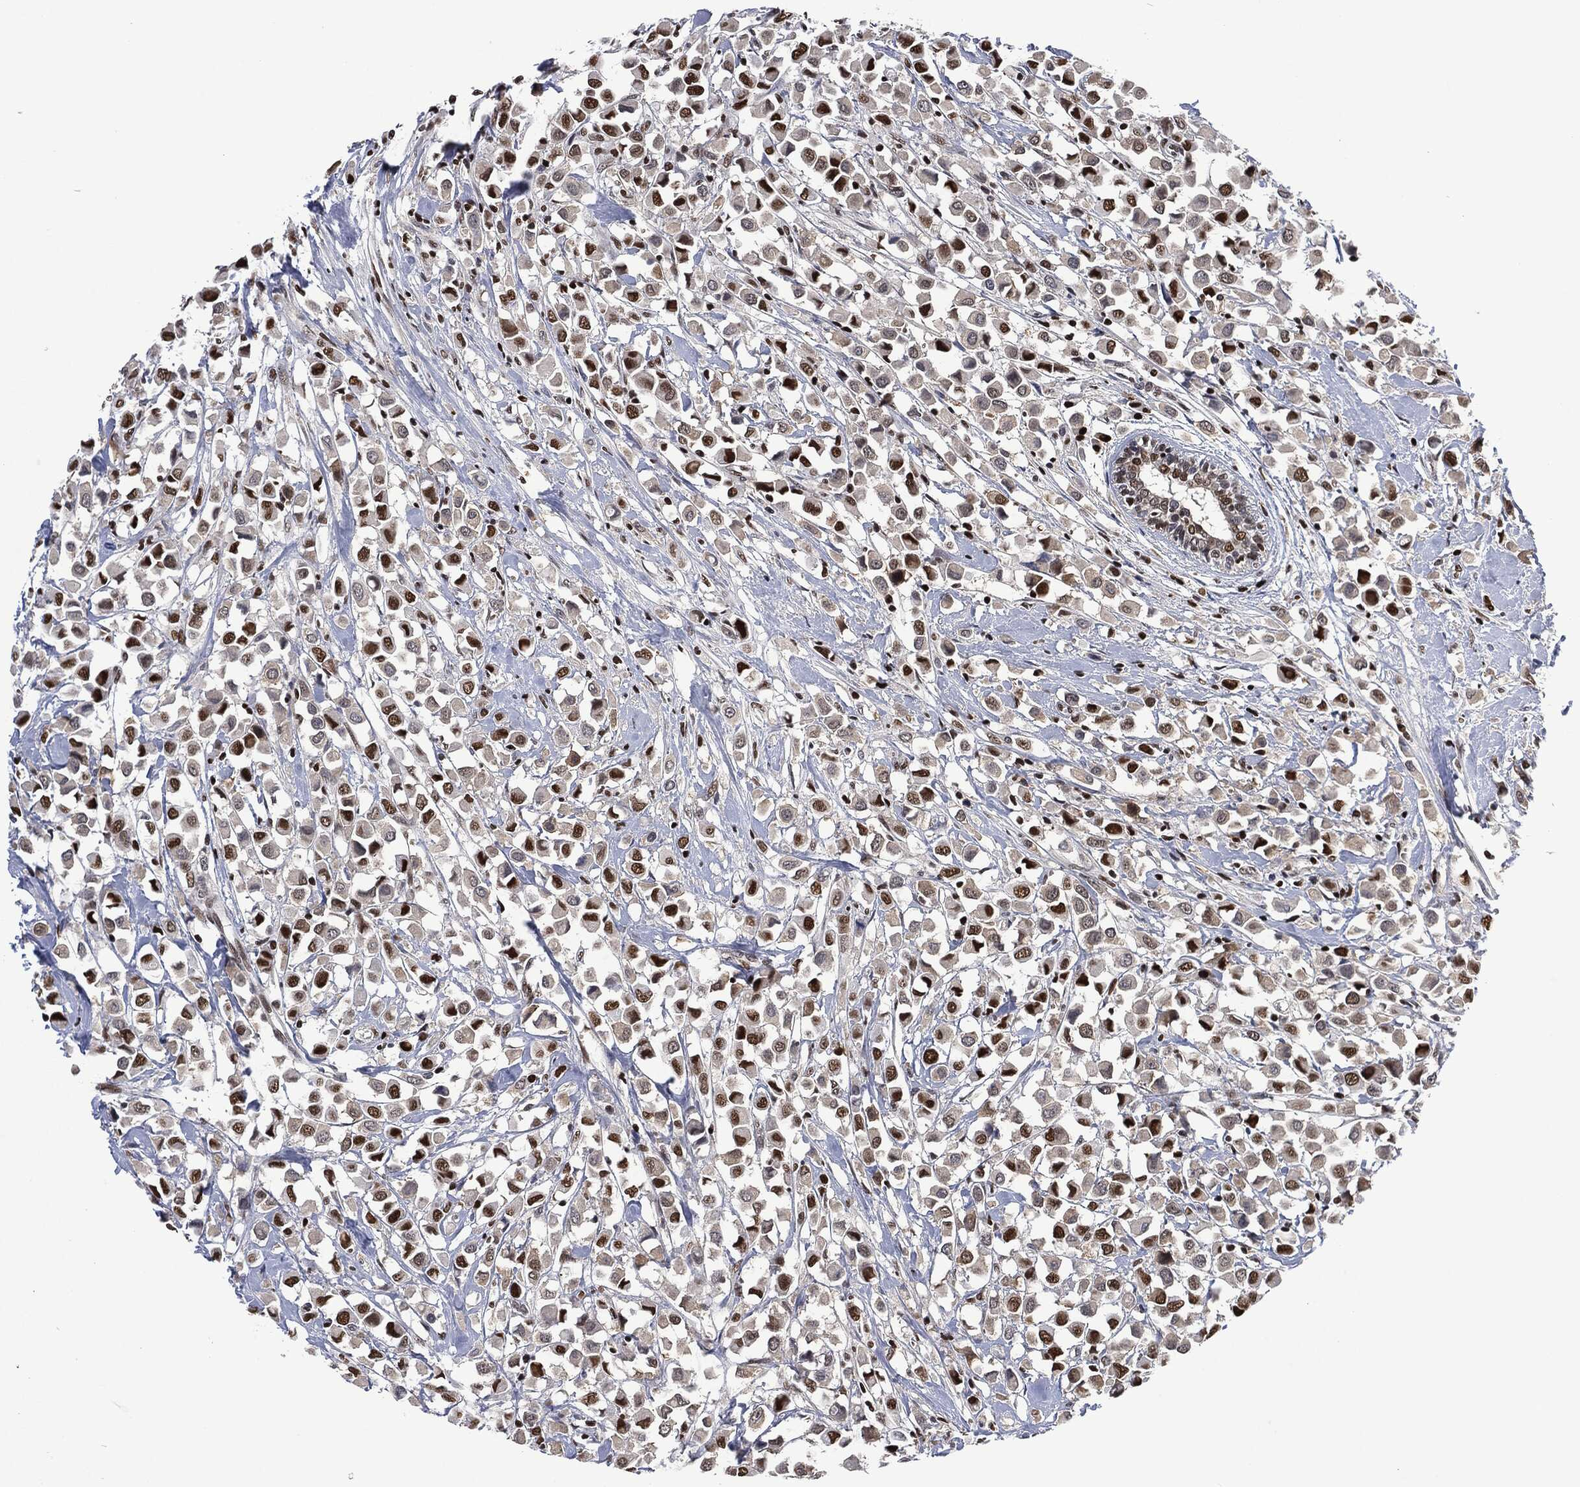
{"staining": {"intensity": "strong", "quantity": "25%-75%", "location": "nuclear"}, "tissue": "breast cancer", "cell_type": "Tumor cells", "image_type": "cancer", "snomed": [{"axis": "morphology", "description": "Duct carcinoma"}, {"axis": "topography", "description": "Breast"}], "caption": "This image demonstrates IHC staining of breast invasive ductal carcinoma, with high strong nuclear staining in approximately 25%-75% of tumor cells.", "gene": "DCPS", "patient": {"sex": "female", "age": 61}}